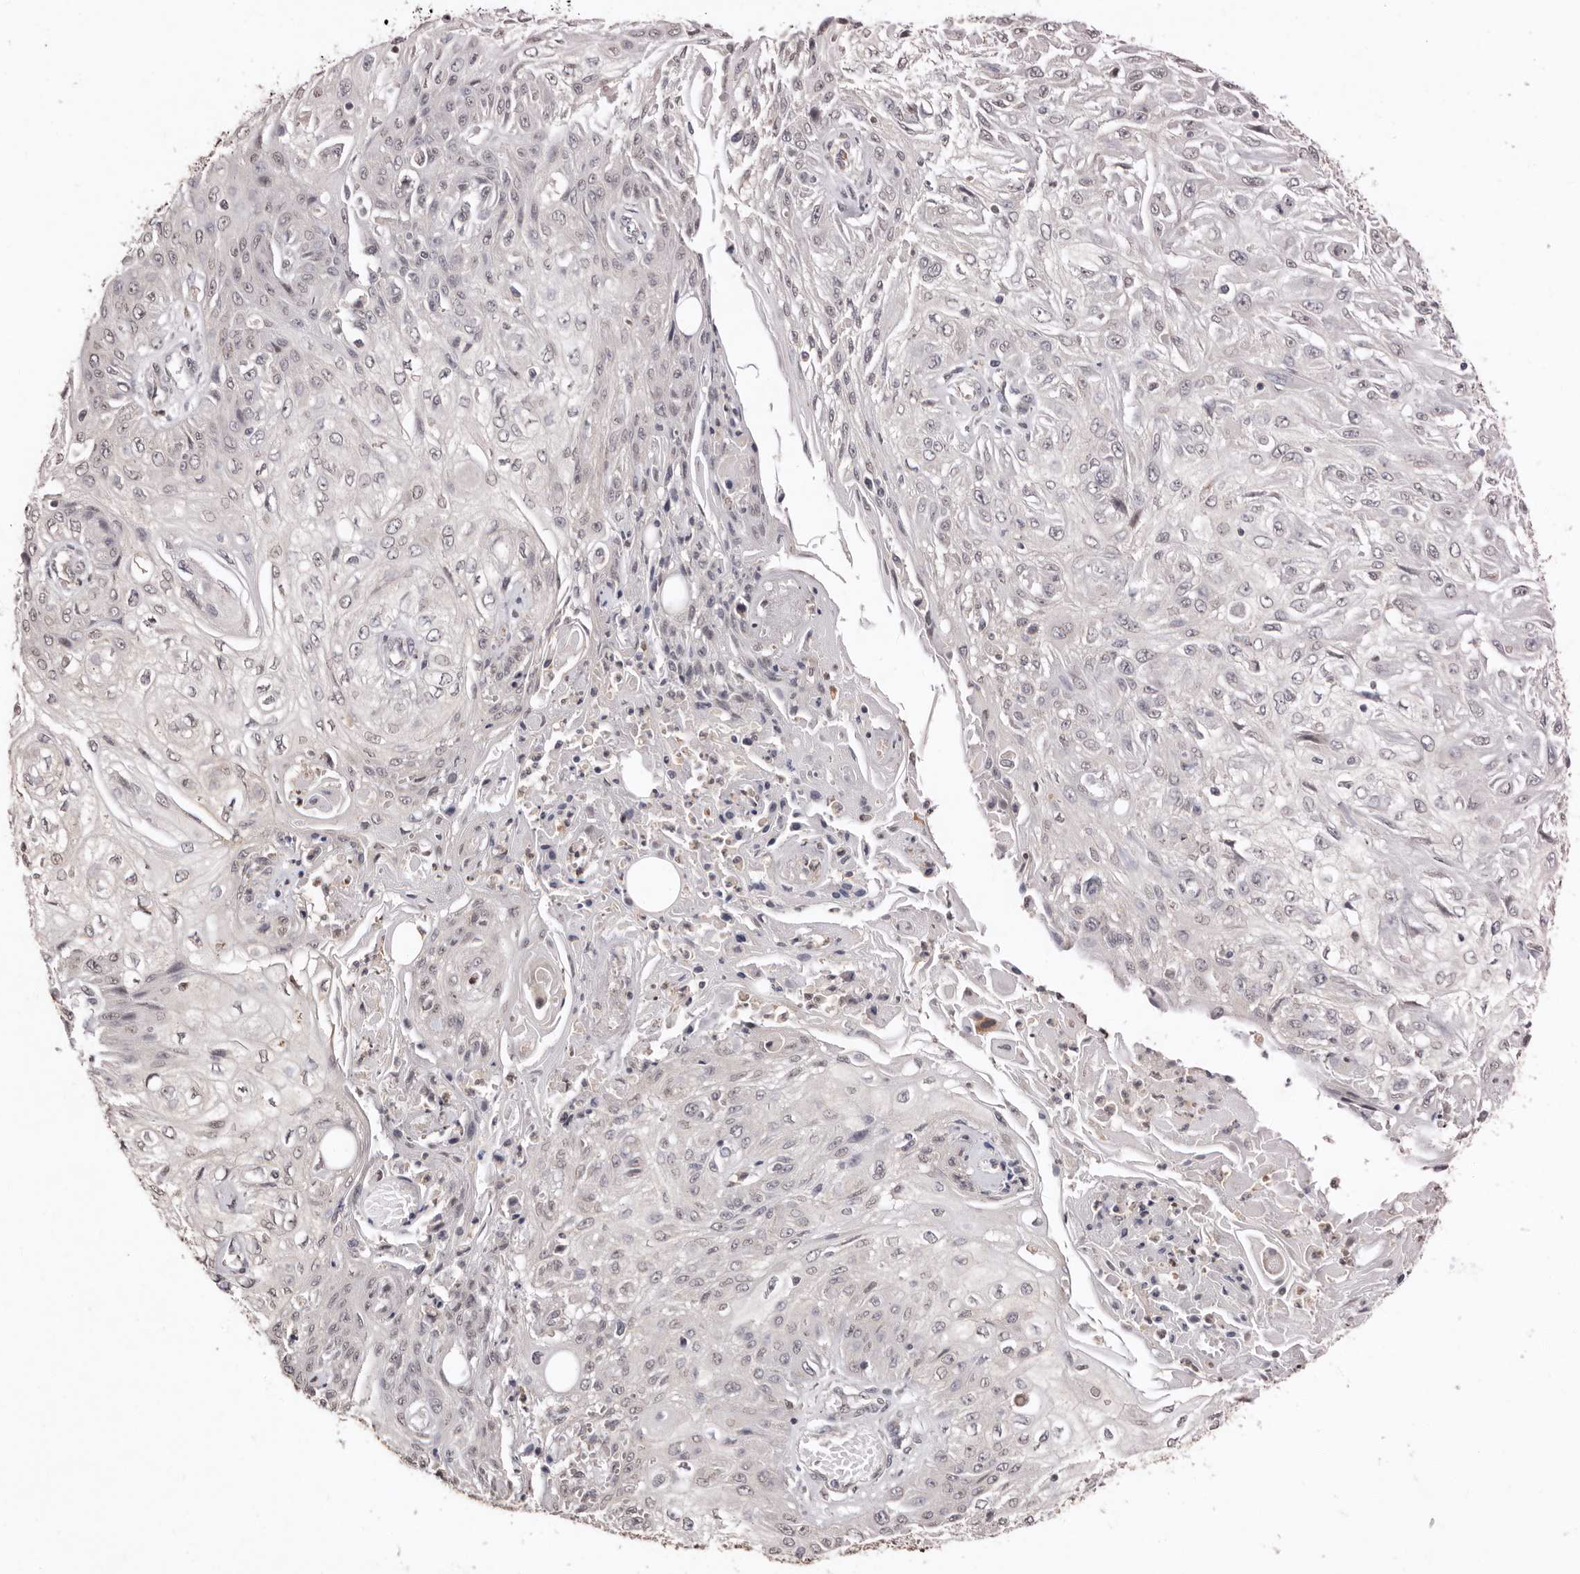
{"staining": {"intensity": "negative", "quantity": "none", "location": "none"}, "tissue": "skin cancer", "cell_type": "Tumor cells", "image_type": "cancer", "snomed": [{"axis": "morphology", "description": "Squamous cell carcinoma, NOS"}, {"axis": "morphology", "description": "Squamous cell carcinoma, metastatic, NOS"}, {"axis": "topography", "description": "Skin"}, {"axis": "topography", "description": "Lymph node"}], "caption": "A photomicrograph of human skin cancer (metastatic squamous cell carcinoma) is negative for staining in tumor cells.", "gene": "SULT1E1", "patient": {"sex": "male", "age": 75}}